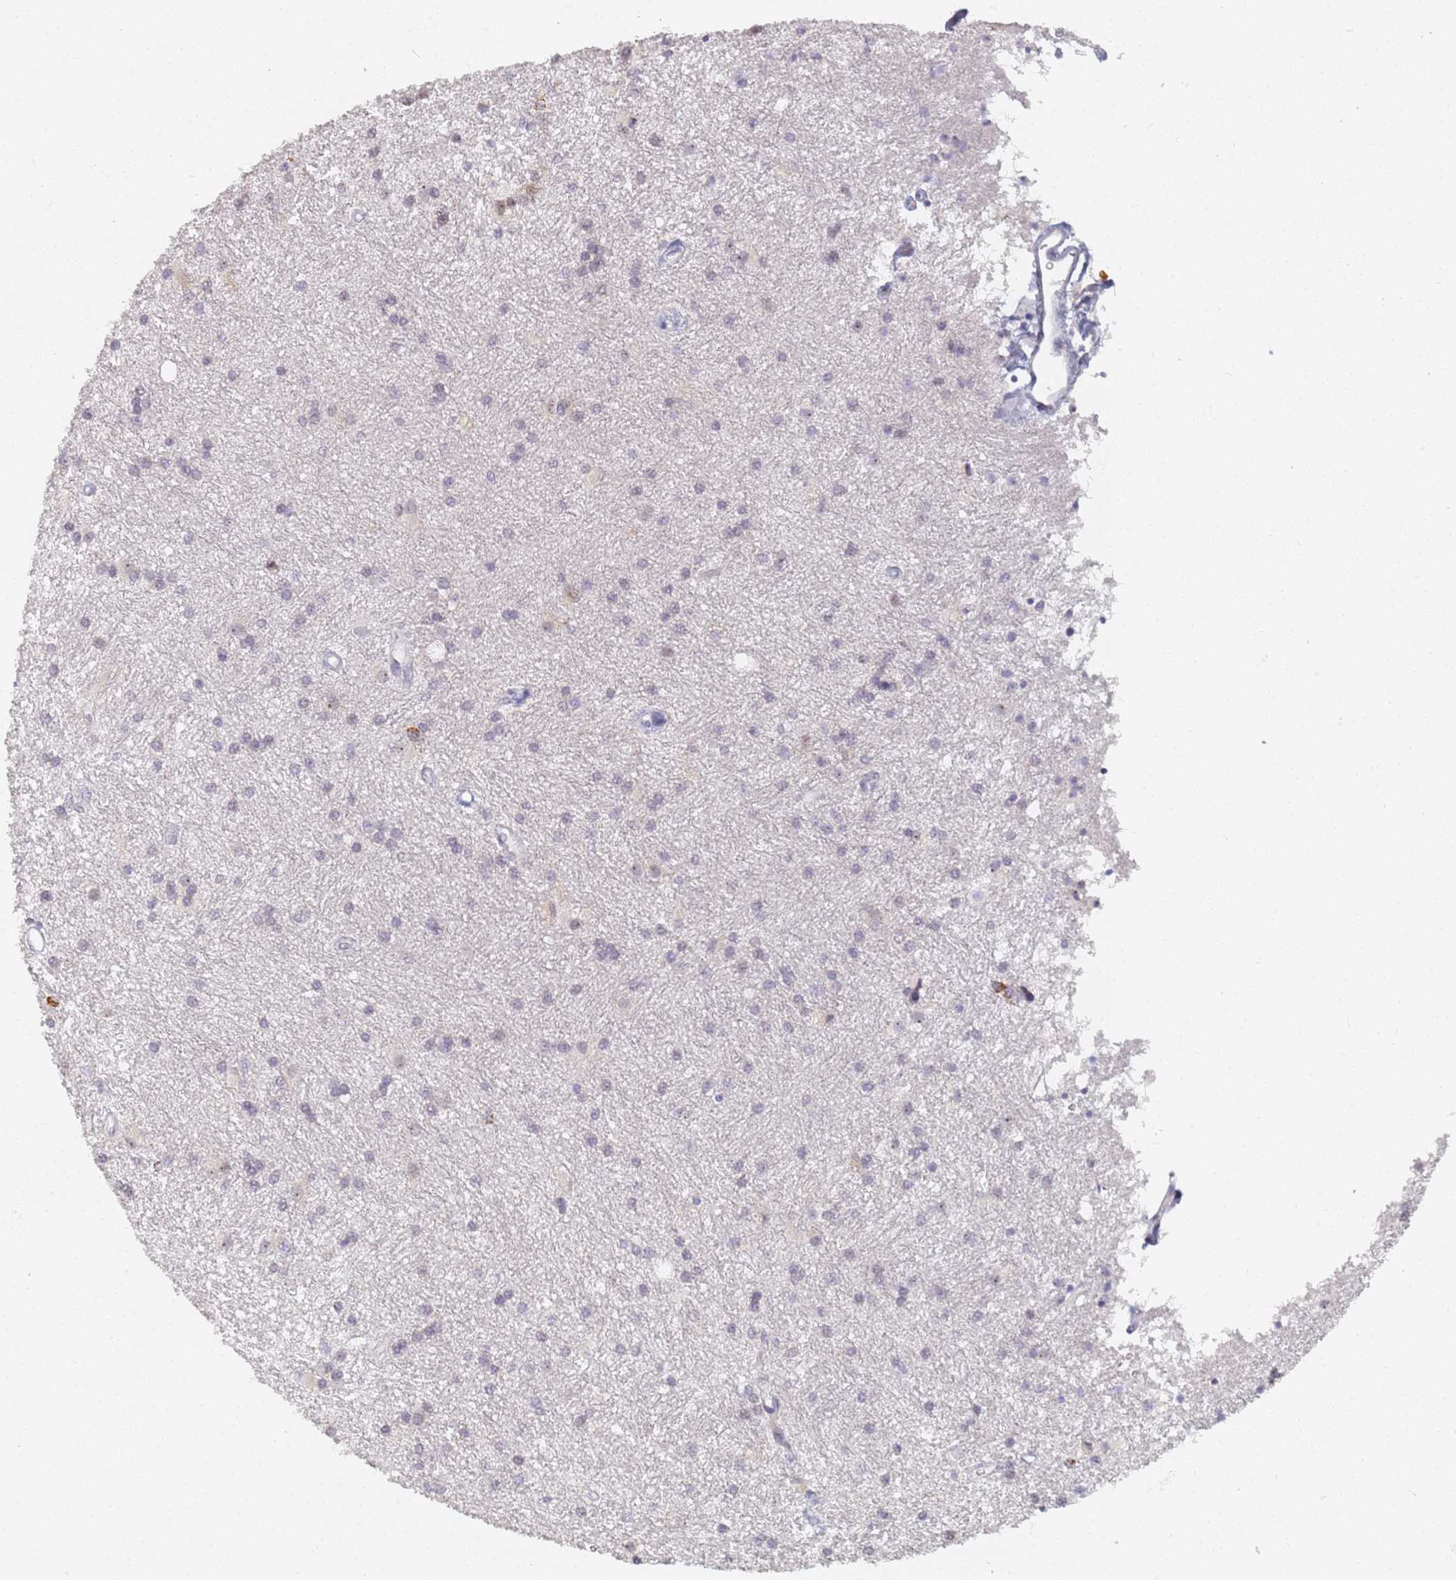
{"staining": {"intensity": "negative", "quantity": "none", "location": "none"}, "tissue": "glioma", "cell_type": "Tumor cells", "image_type": "cancer", "snomed": [{"axis": "morphology", "description": "Glioma, malignant, High grade"}, {"axis": "topography", "description": "Brain"}], "caption": "Glioma was stained to show a protein in brown. There is no significant staining in tumor cells.", "gene": "SLC38A9", "patient": {"sex": "male", "age": 77}}